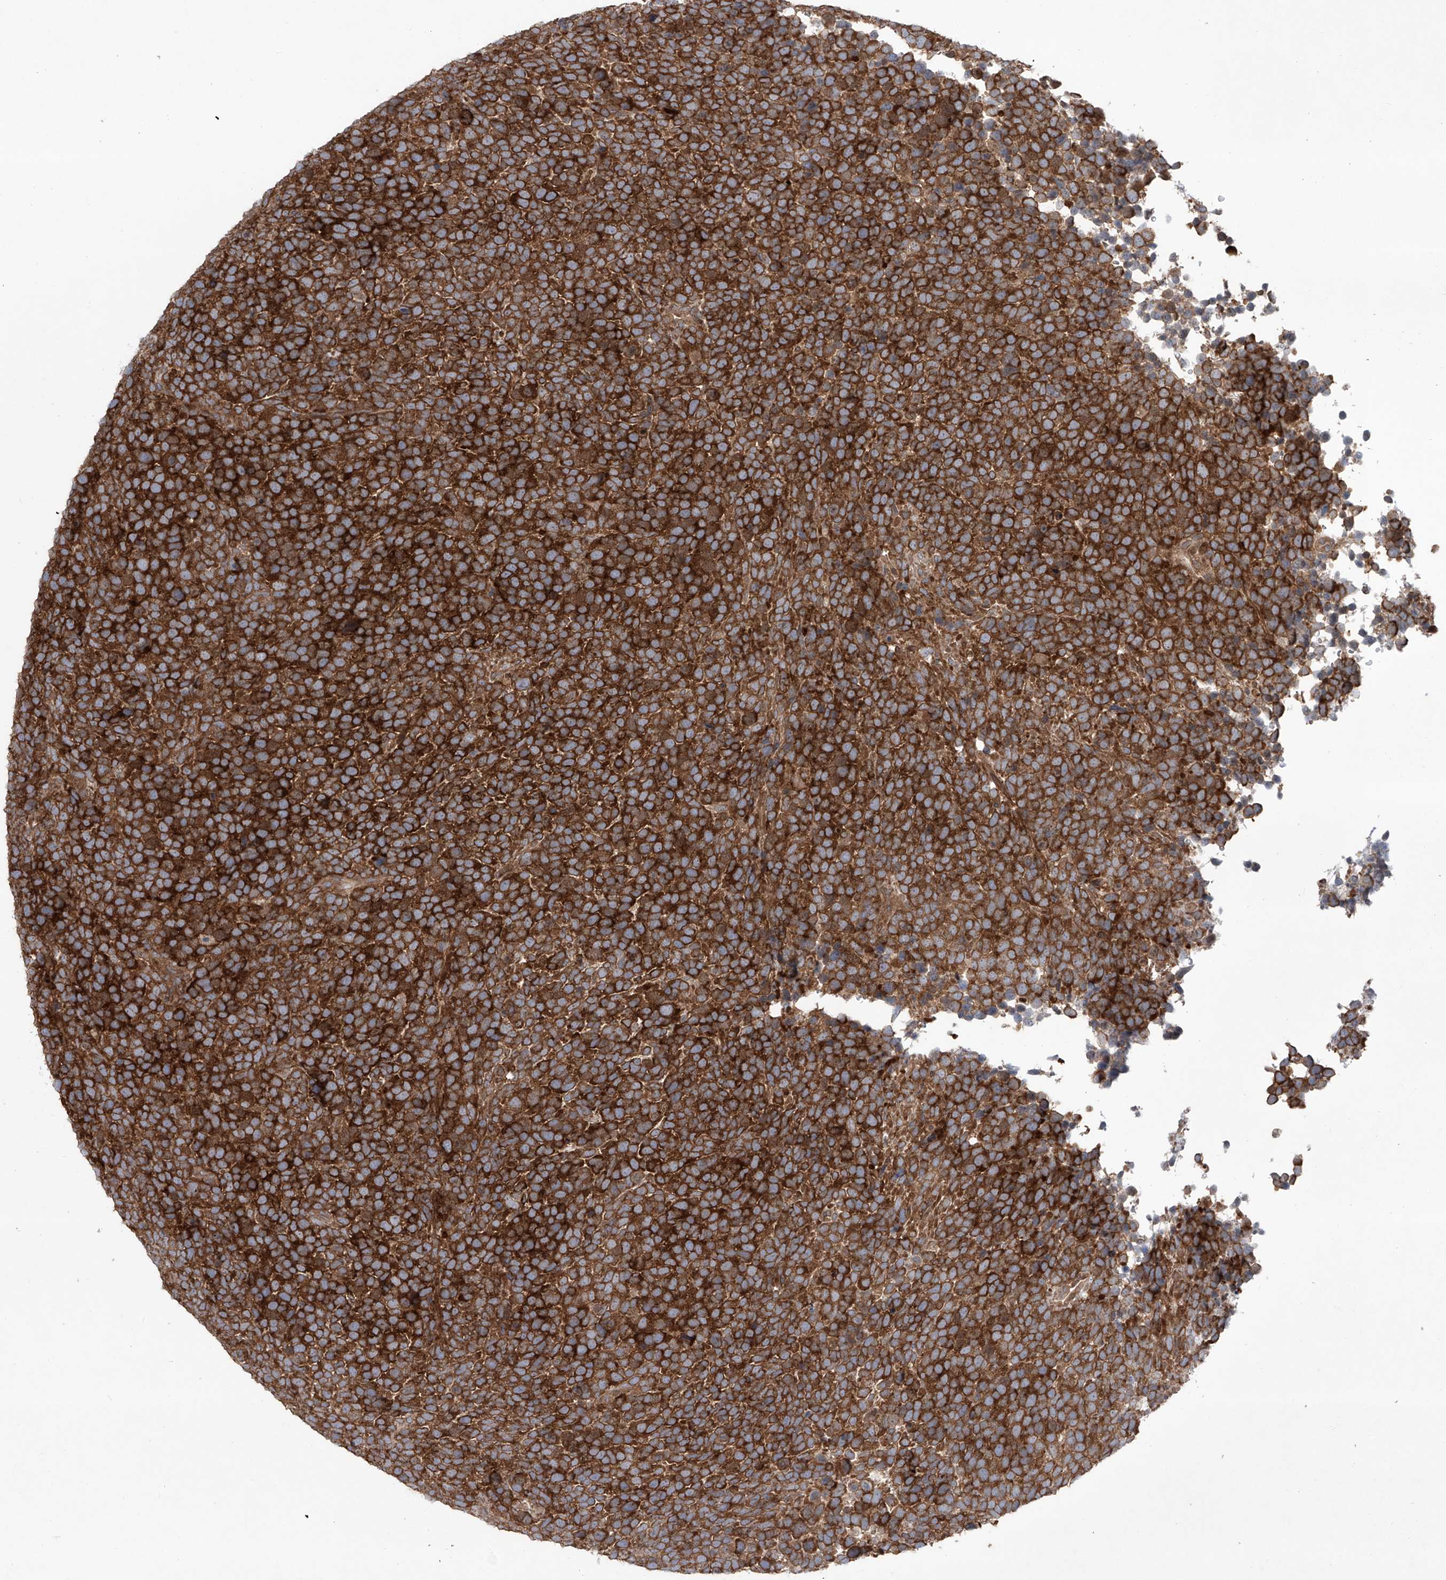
{"staining": {"intensity": "strong", "quantity": ">75%", "location": "cytoplasmic/membranous"}, "tissue": "urothelial cancer", "cell_type": "Tumor cells", "image_type": "cancer", "snomed": [{"axis": "morphology", "description": "Urothelial carcinoma, High grade"}, {"axis": "topography", "description": "Urinary bladder"}], "caption": "DAB immunohistochemical staining of human high-grade urothelial carcinoma demonstrates strong cytoplasmic/membranous protein expression in approximately >75% of tumor cells. (Brightfield microscopy of DAB IHC at high magnification).", "gene": "KLC4", "patient": {"sex": "female", "age": 82}}